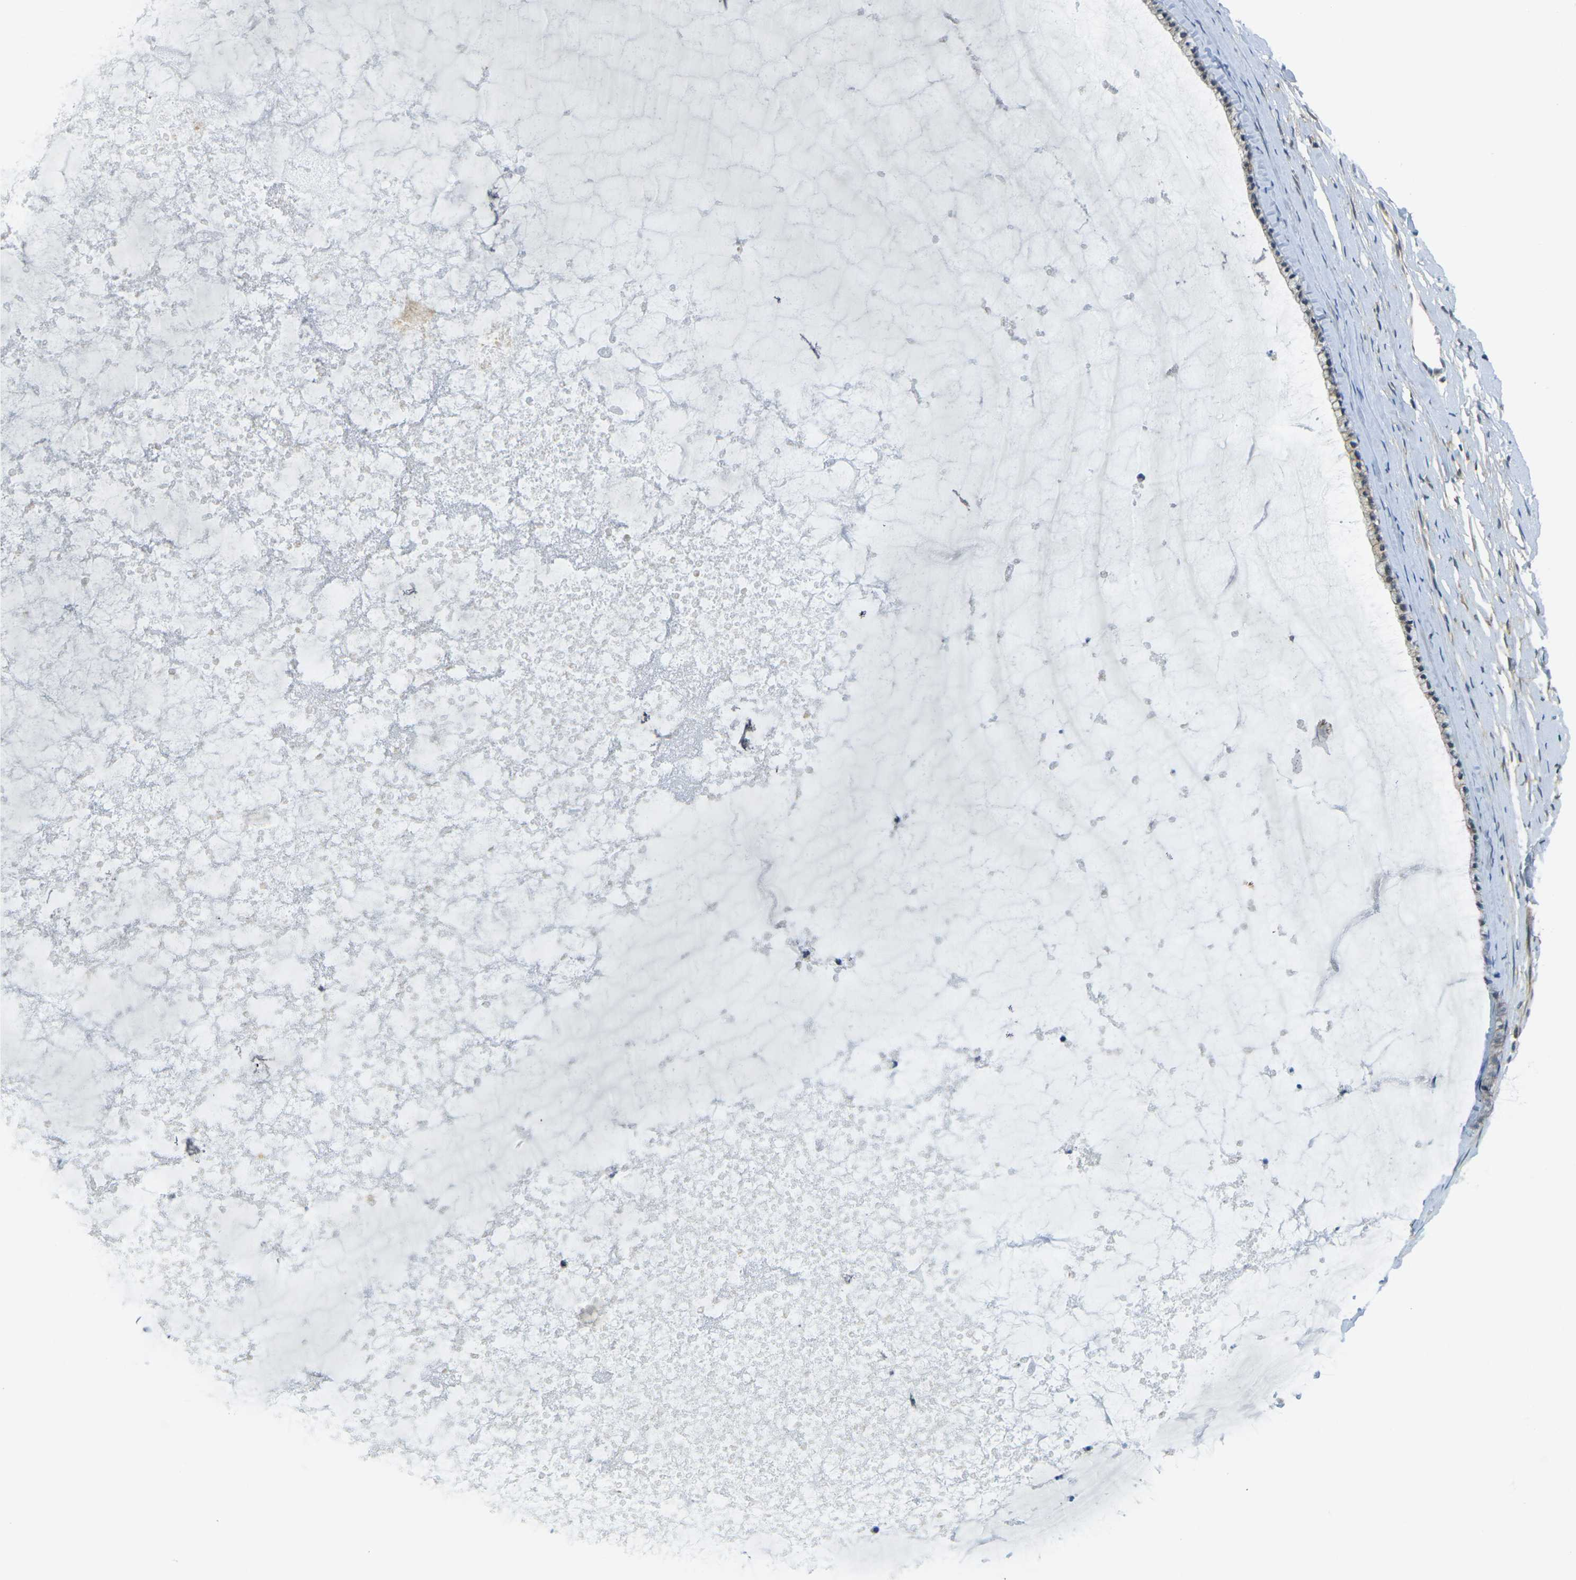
{"staining": {"intensity": "weak", "quantity": "<25%", "location": "cytoplasmic/membranous"}, "tissue": "cervix", "cell_type": "Glandular cells", "image_type": "normal", "snomed": [{"axis": "morphology", "description": "Normal tissue, NOS"}, {"axis": "topography", "description": "Cervix"}], "caption": "There is no significant expression in glandular cells of cervix. (DAB (3,3'-diaminobenzidine) immunohistochemistry, high magnification).", "gene": "KCTD10", "patient": {"sex": "female", "age": 39}}